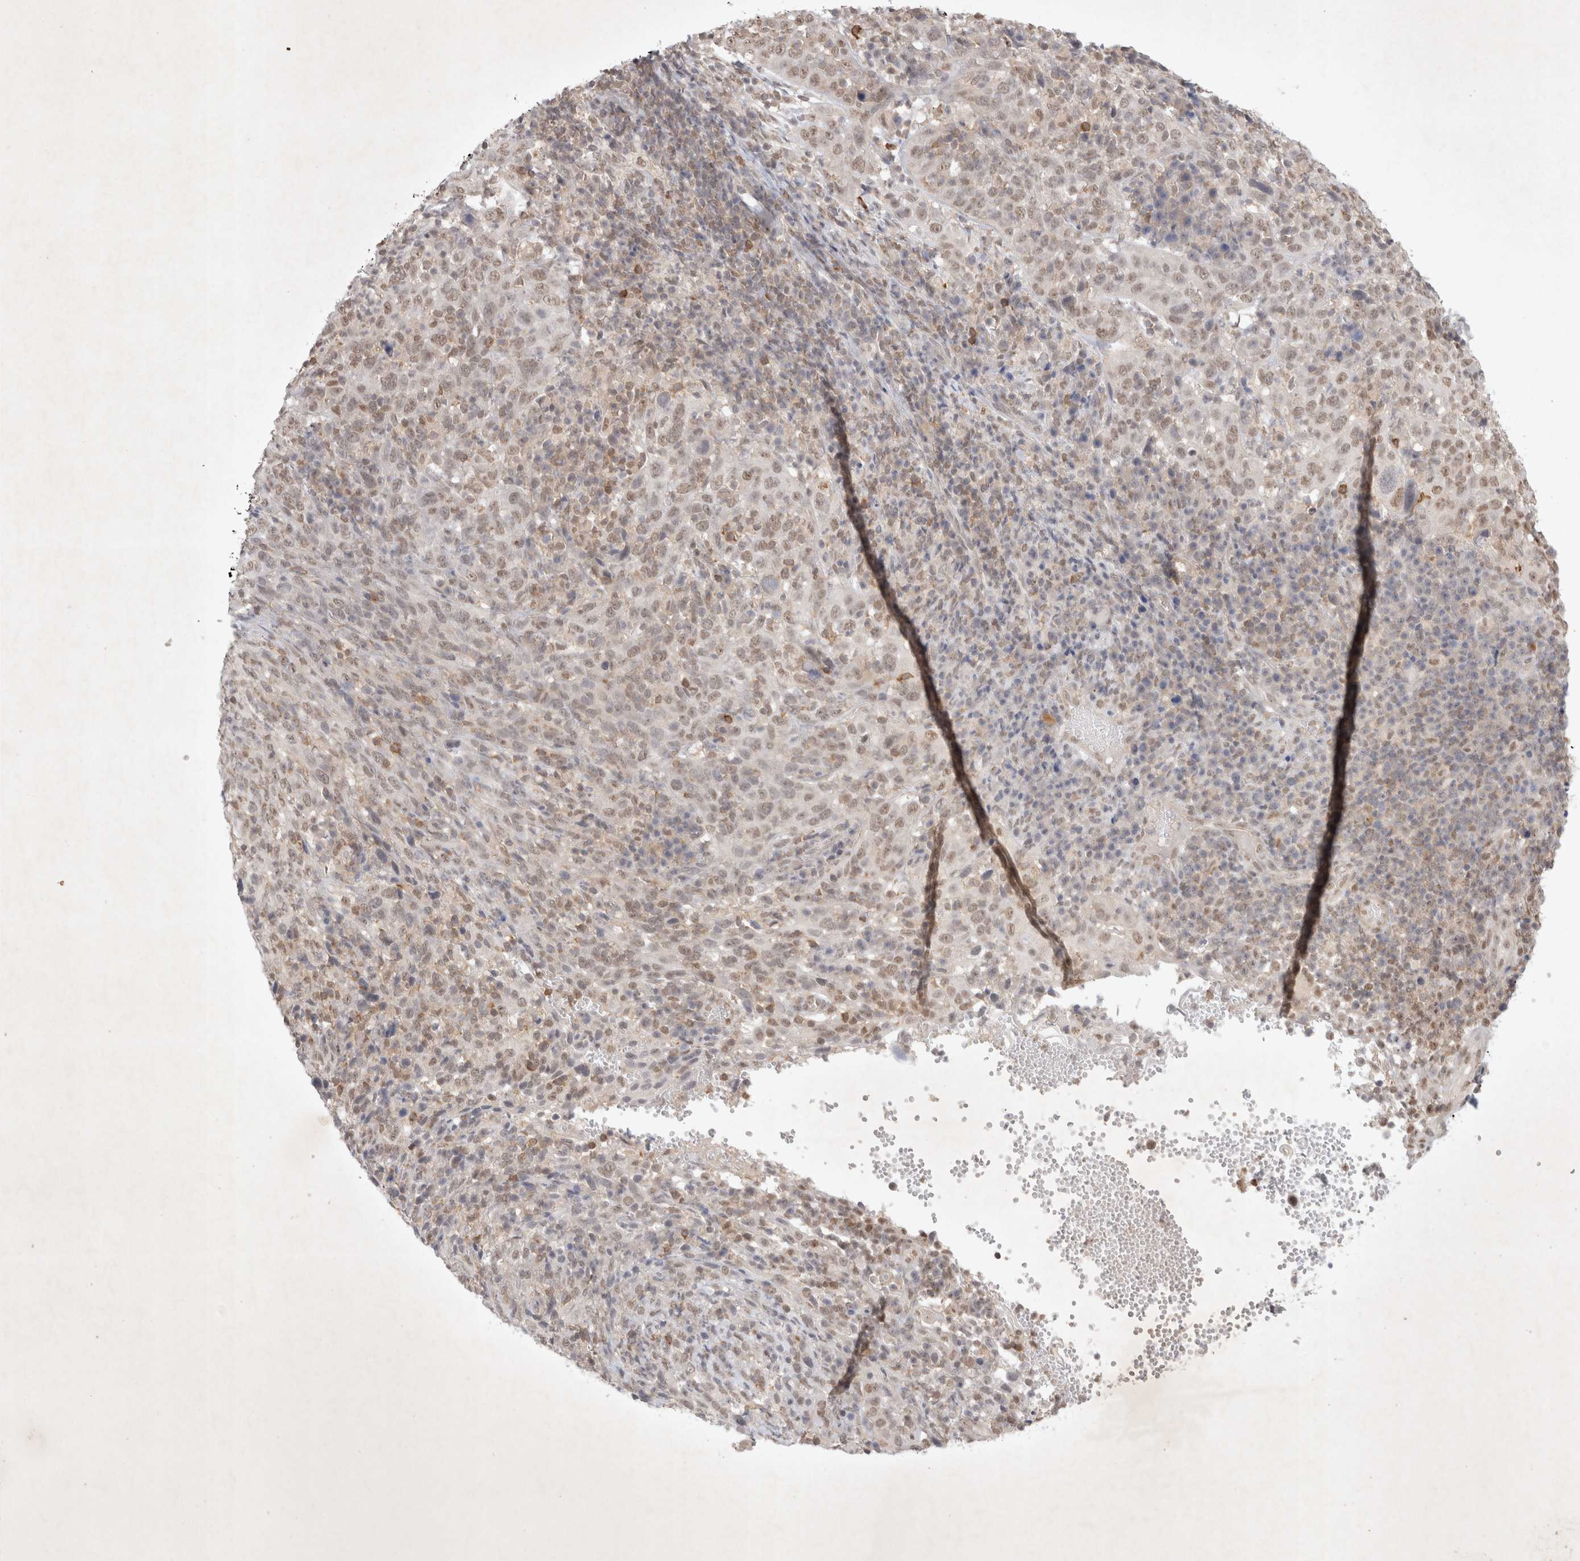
{"staining": {"intensity": "weak", "quantity": ">75%", "location": "nuclear"}, "tissue": "cervical cancer", "cell_type": "Tumor cells", "image_type": "cancer", "snomed": [{"axis": "morphology", "description": "Squamous cell carcinoma, NOS"}, {"axis": "topography", "description": "Cervix"}], "caption": "Tumor cells show low levels of weak nuclear staining in approximately >75% of cells in cervical cancer.", "gene": "FBXO42", "patient": {"sex": "female", "age": 46}}